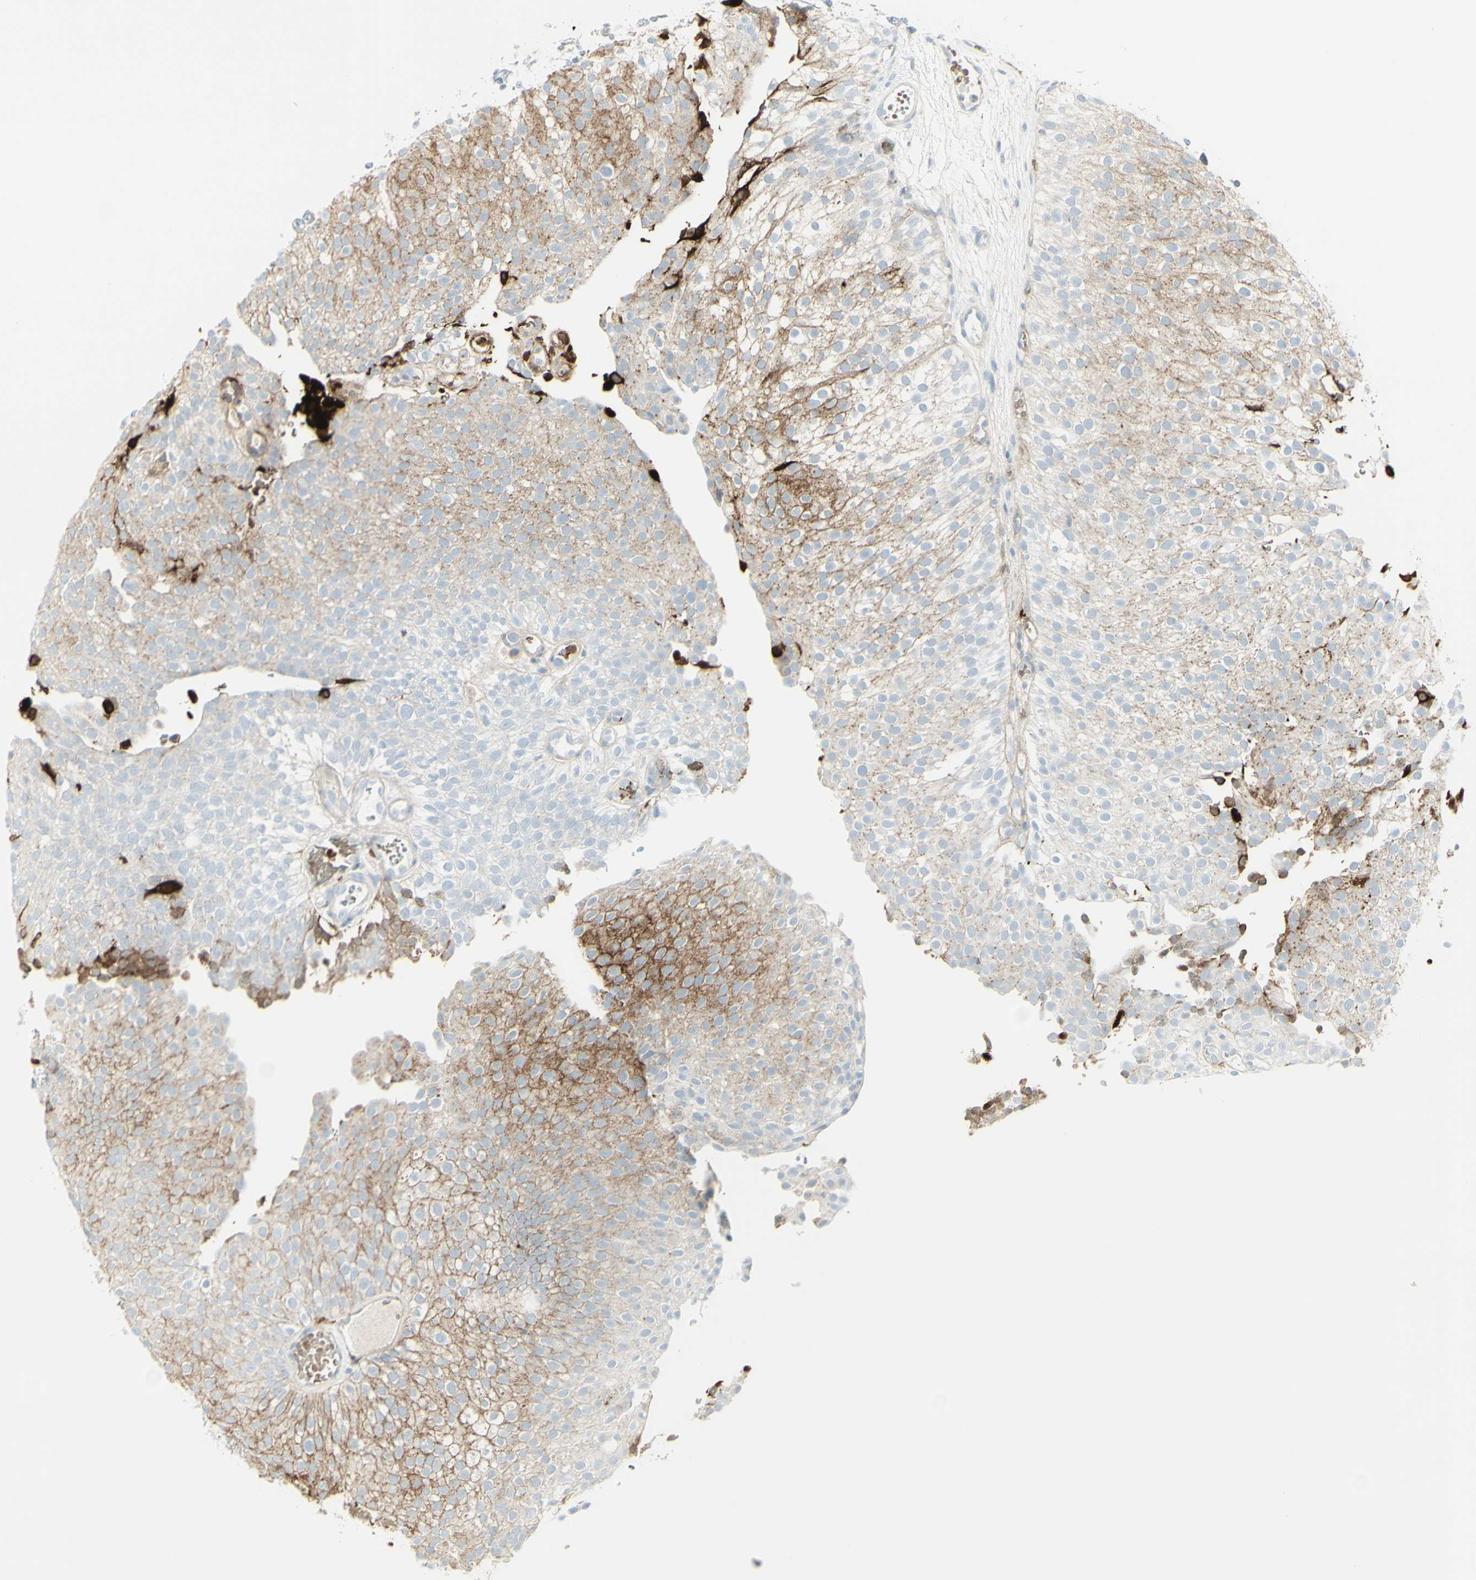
{"staining": {"intensity": "strong", "quantity": "25%-75%", "location": "cytoplasmic/membranous"}, "tissue": "urothelial cancer", "cell_type": "Tumor cells", "image_type": "cancer", "snomed": [{"axis": "morphology", "description": "Urothelial carcinoma, Low grade"}, {"axis": "topography", "description": "Urinary bladder"}], "caption": "Immunohistochemistry (IHC) of urothelial cancer exhibits high levels of strong cytoplasmic/membranous positivity in about 25%-75% of tumor cells. (DAB IHC with brightfield microscopy, high magnification).", "gene": "MDK", "patient": {"sex": "male", "age": 78}}